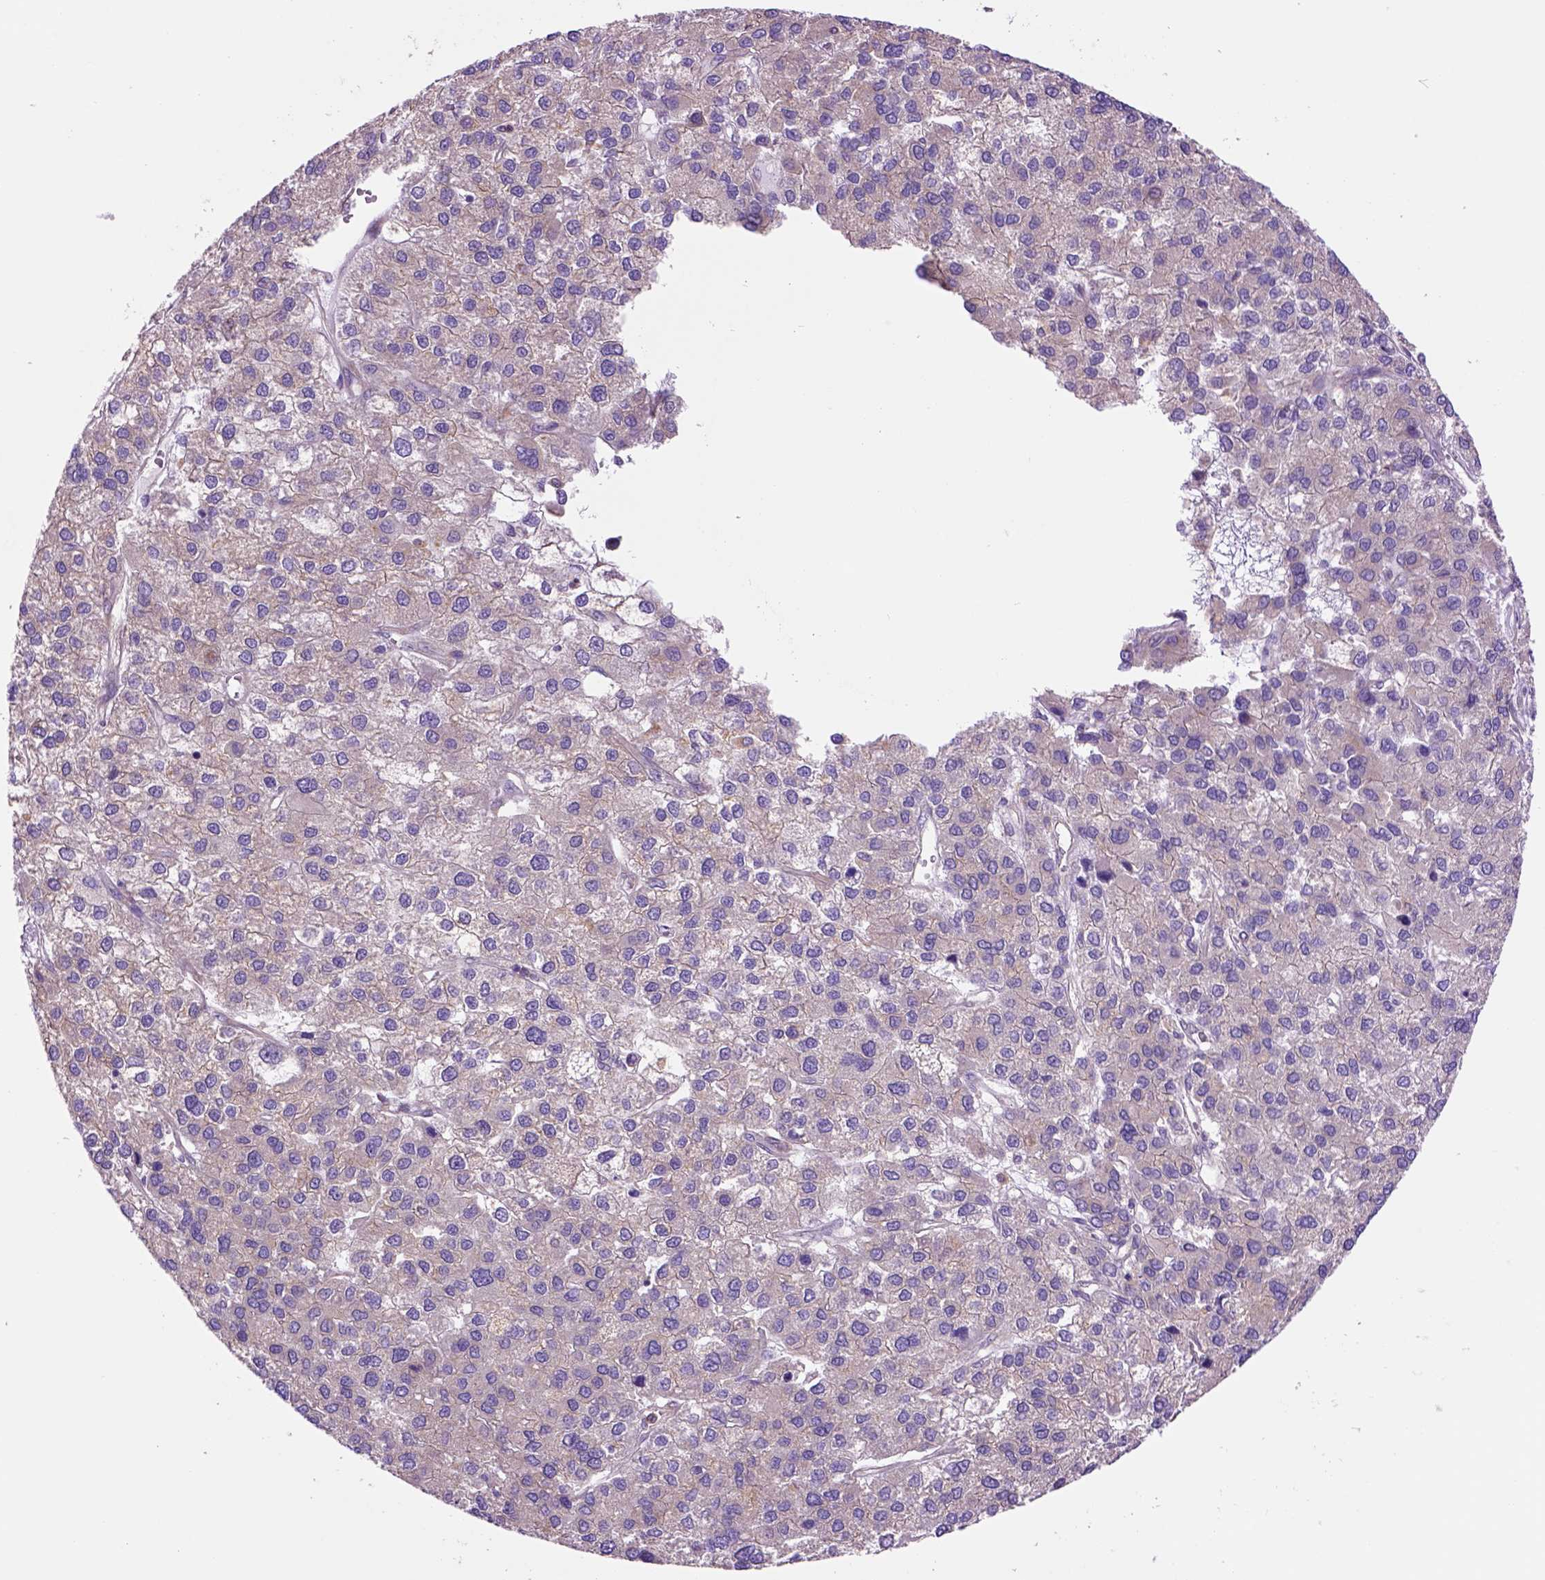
{"staining": {"intensity": "negative", "quantity": "none", "location": "none"}, "tissue": "liver cancer", "cell_type": "Tumor cells", "image_type": "cancer", "snomed": [{"axis": "morphology", "description": "Carcinoma, Hepatocellular, NOS"}, {"axis": "topography", "description": "Liver"}], "caption": "This is an immunohistochemistry (IHC) micrograph of human hepatocellular carcinoma (liver). There is no staining in tumor cells.", "gene": "PIAS3", "patient": {"sex": "female", "age": 41}}